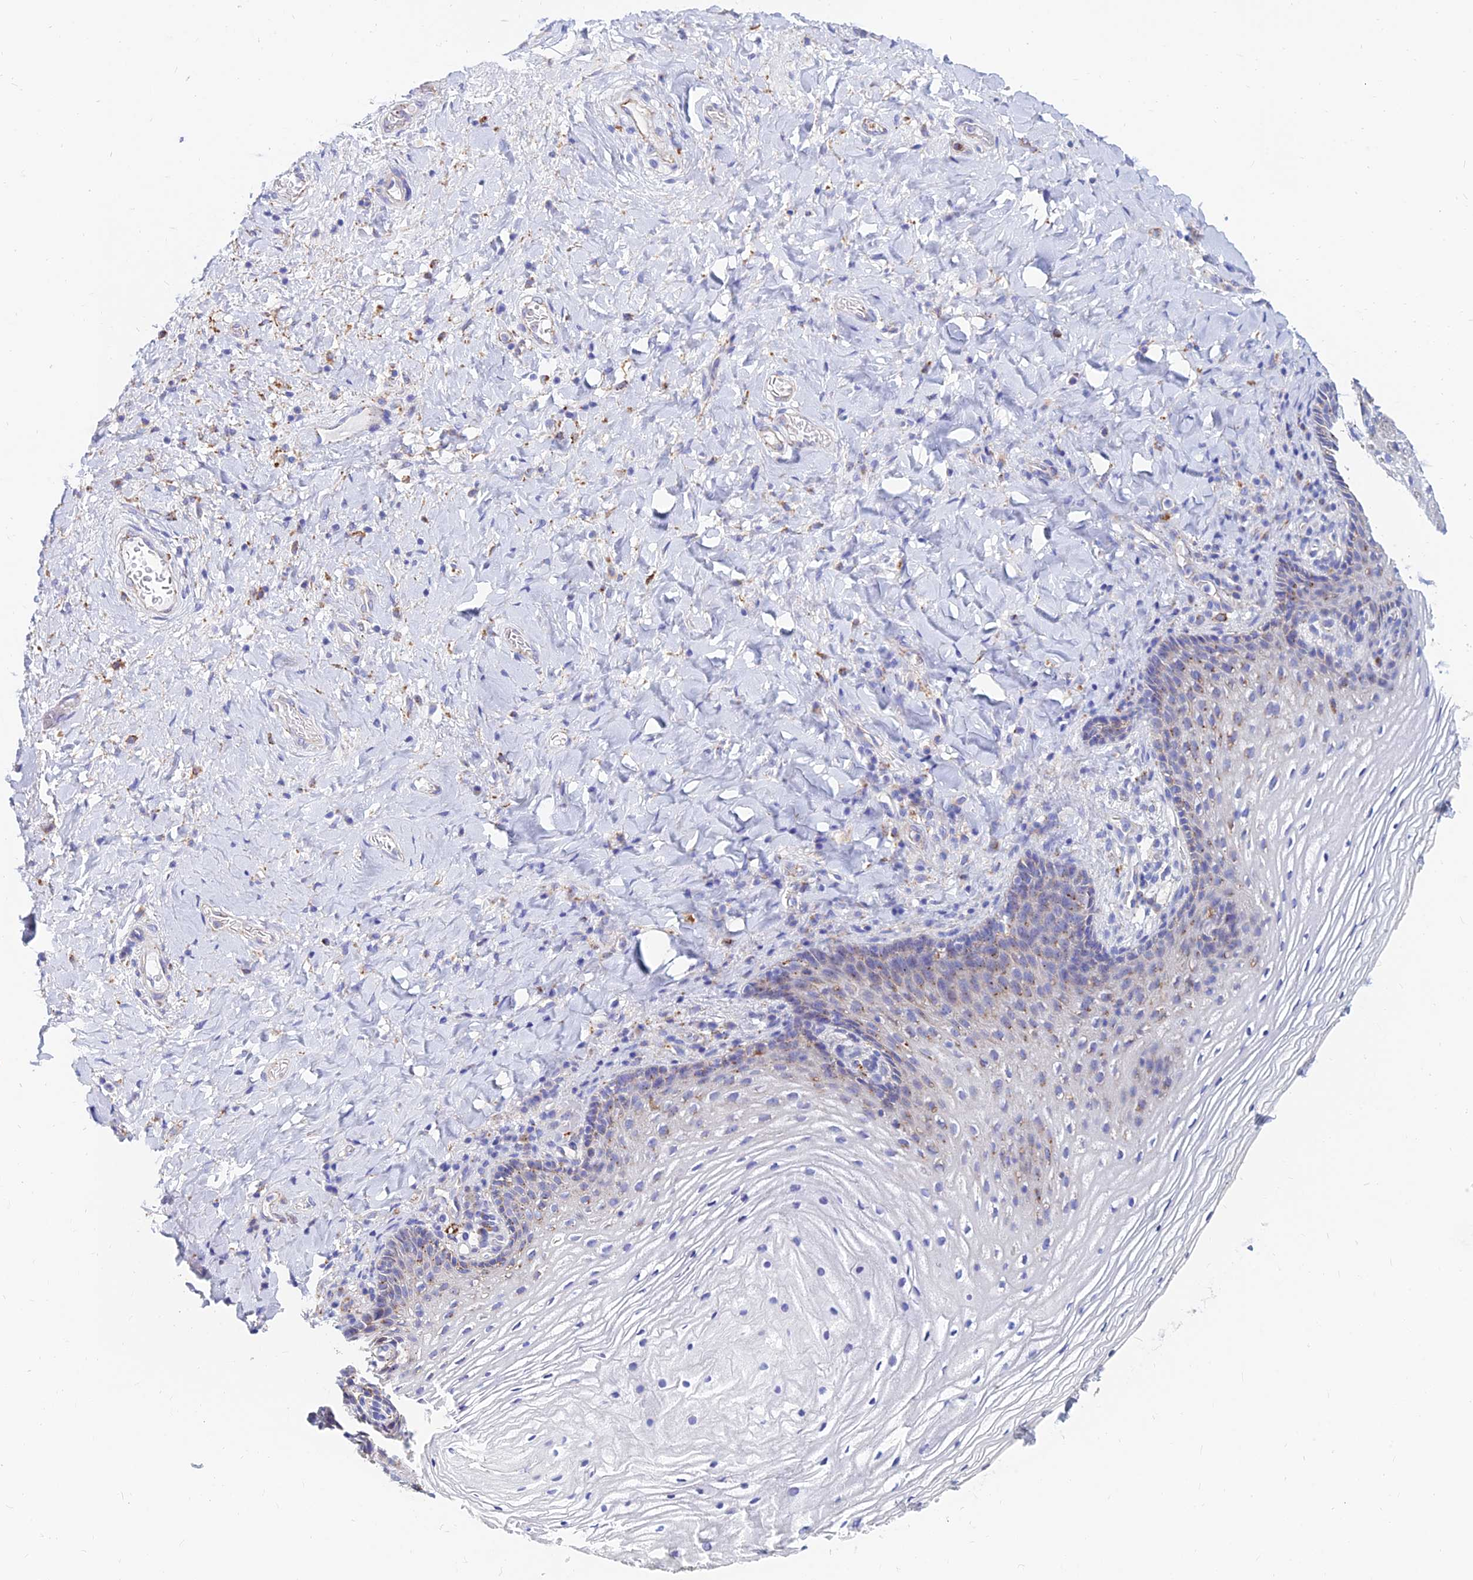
{"staining": {"intensity": "moderate", "quantity": "<25%", "location": "cytoplasmic/membranous"}, "tissue": "vagina", "cell_type": "Squamous epithelial cells", "image_type": "normal", "snomed": [{"axis": "morphology", "description": "Normal tissue, NOS"}, {"axis": "topography", "description": "Vagina"}], "caption": "DAB (3,3'-diaminobenzidine) immunohistochemical staining of normal vagina demonstrates moderate cytoplasmic/membranous protein staining in about <25% of squamous epithelial cells. The staining was performed using DAB, with brown indicating positive protein expression. Nuclei are stained blue with hematoxylin.", "gene": "SPNS1", "patient": {"sex": "female", "age": 60}}